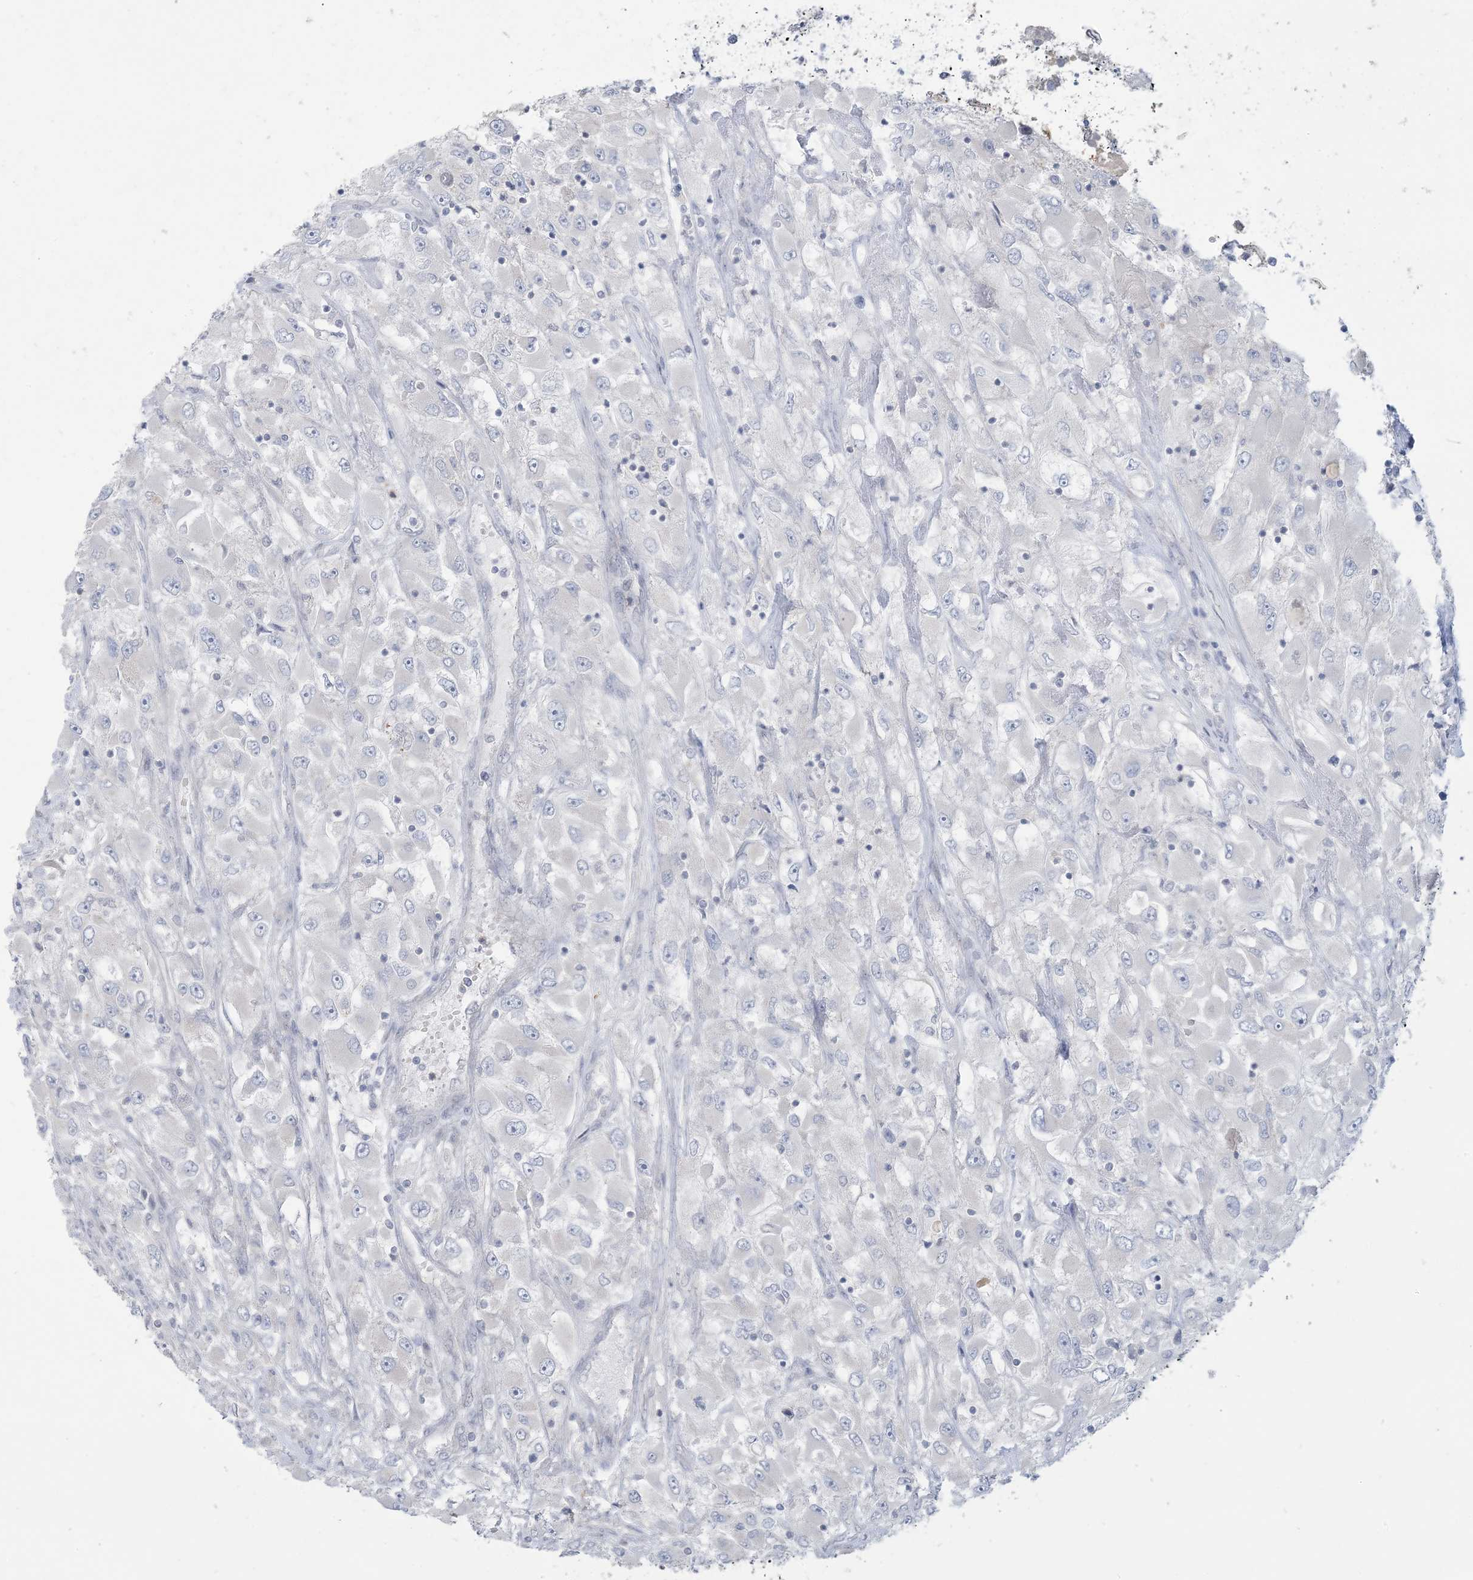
{"staining": {"intensity": "negative", "quantity": "none", "location": "none"}, "tissue": "renal cancer", "cell_type": "Tumor cells", "image_type": "cancer", "snomed": [{"axis": "morphology", "description": "Adenocarcinoma, NOS"}, {"axis": "topography", "description": "Kidney"}], "caption": "Immunohistochemistry of human renal adenocarcinoma displays no staining in tumor cells. (Stains: DAB immunohistochemistry (IHC) with hematoxylin counter stain, Microscopy: brightfield microscopy at high magnification).", "gene": "KIF3A", "patient": {"sex": "female", "age": 52}}